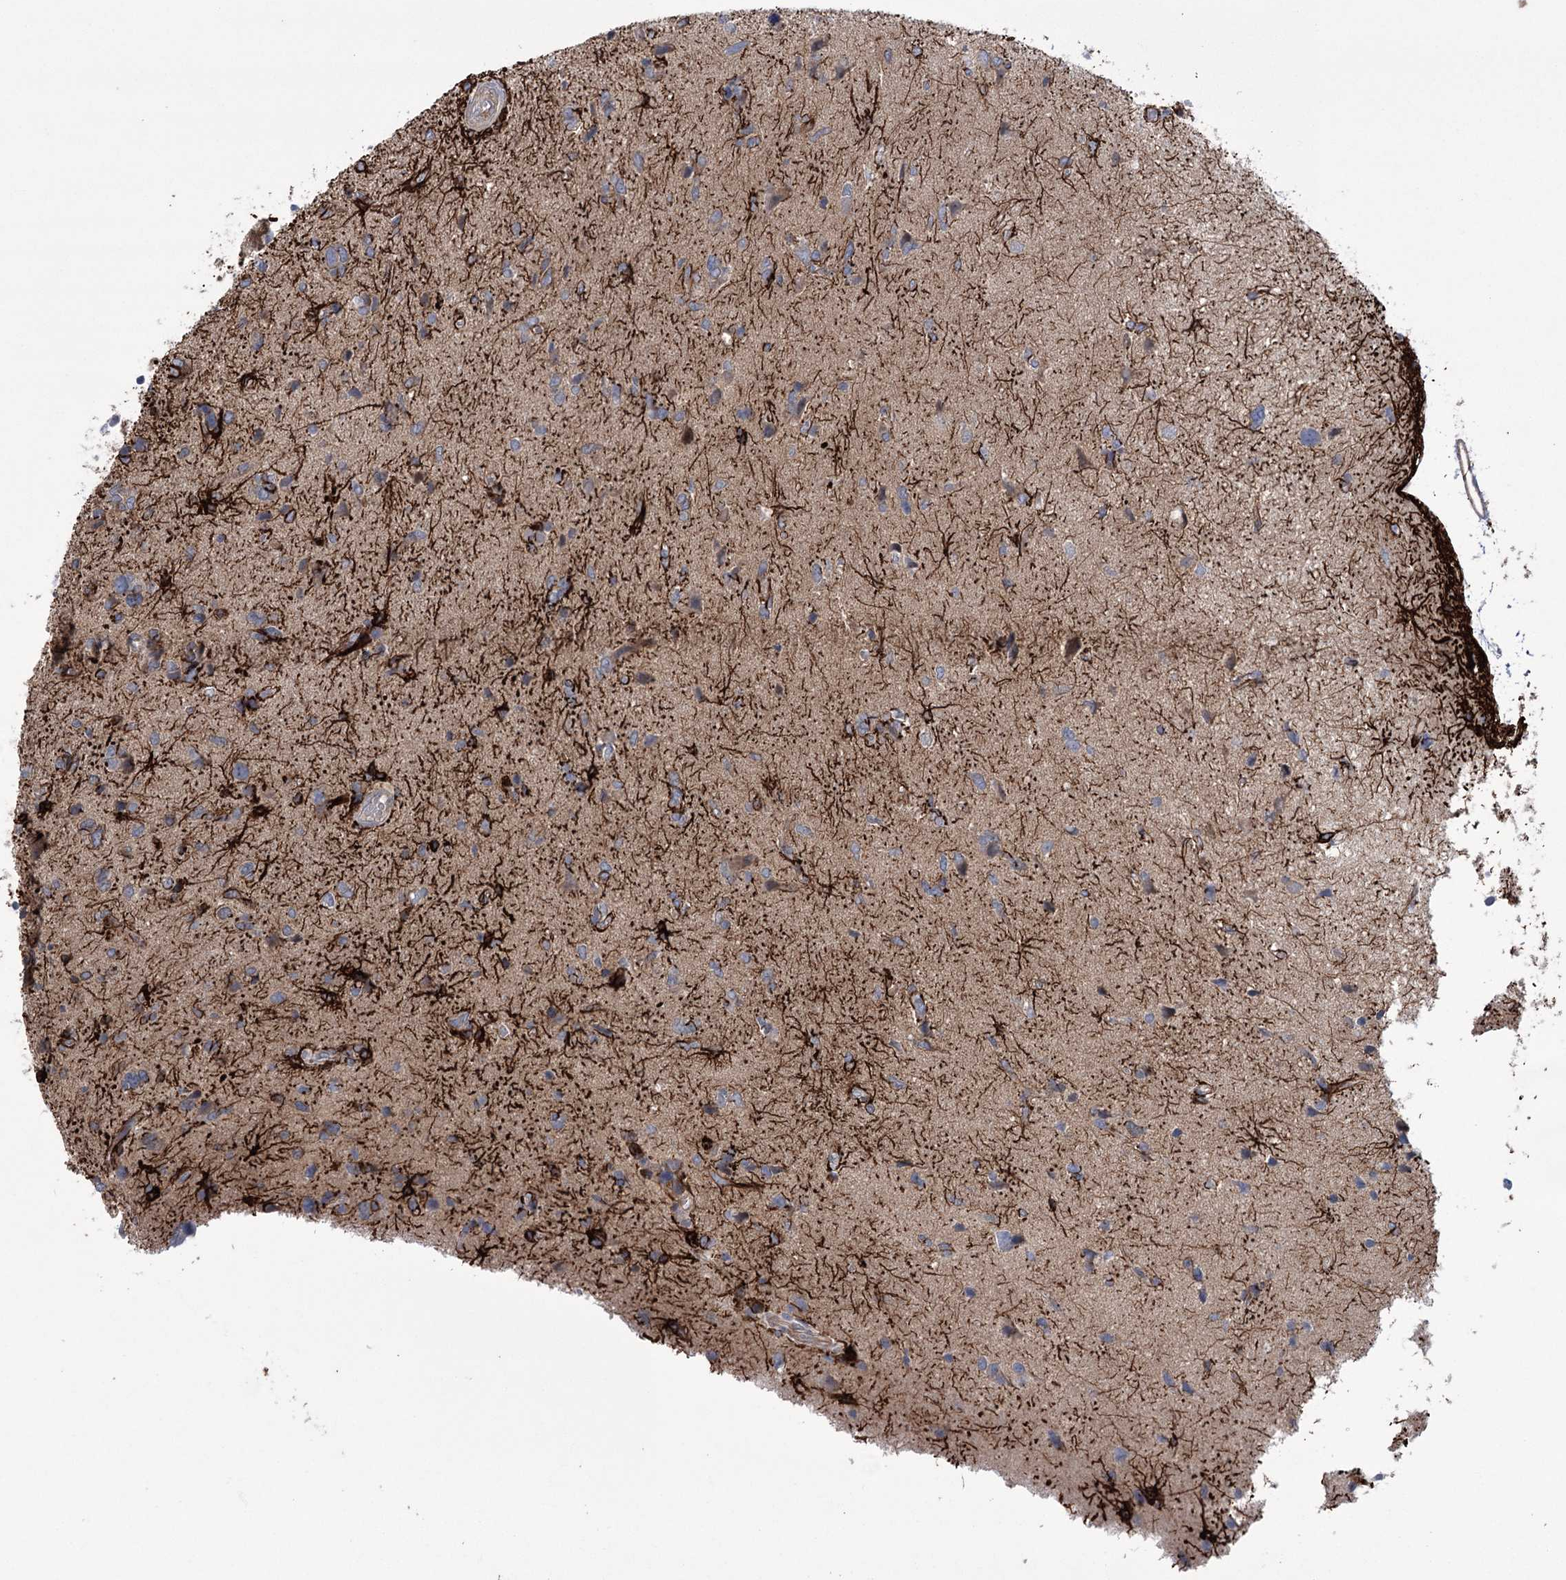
{"staining": {"intensity": "moderate", "quantity": "<25%", "location": "cytoplasmic/membranous"}, "tissue": "glioma", "cell_type": "Tumor cells", "image_type": "cancer", "snomed": [{"axis": "morphology", "description": "Glioma, malignant, High grade"}, {"axis": "topography", "description": "Brain"}], "caption": "There is low levels of moderate cytoplasmic/membranous staining in tumor cells of malignant glioma (high-grade), as demonstrated by immunohistochemical staining (brown color).", "gene": "TRIM71", "patient": {"sex": "female", "age": 59}}